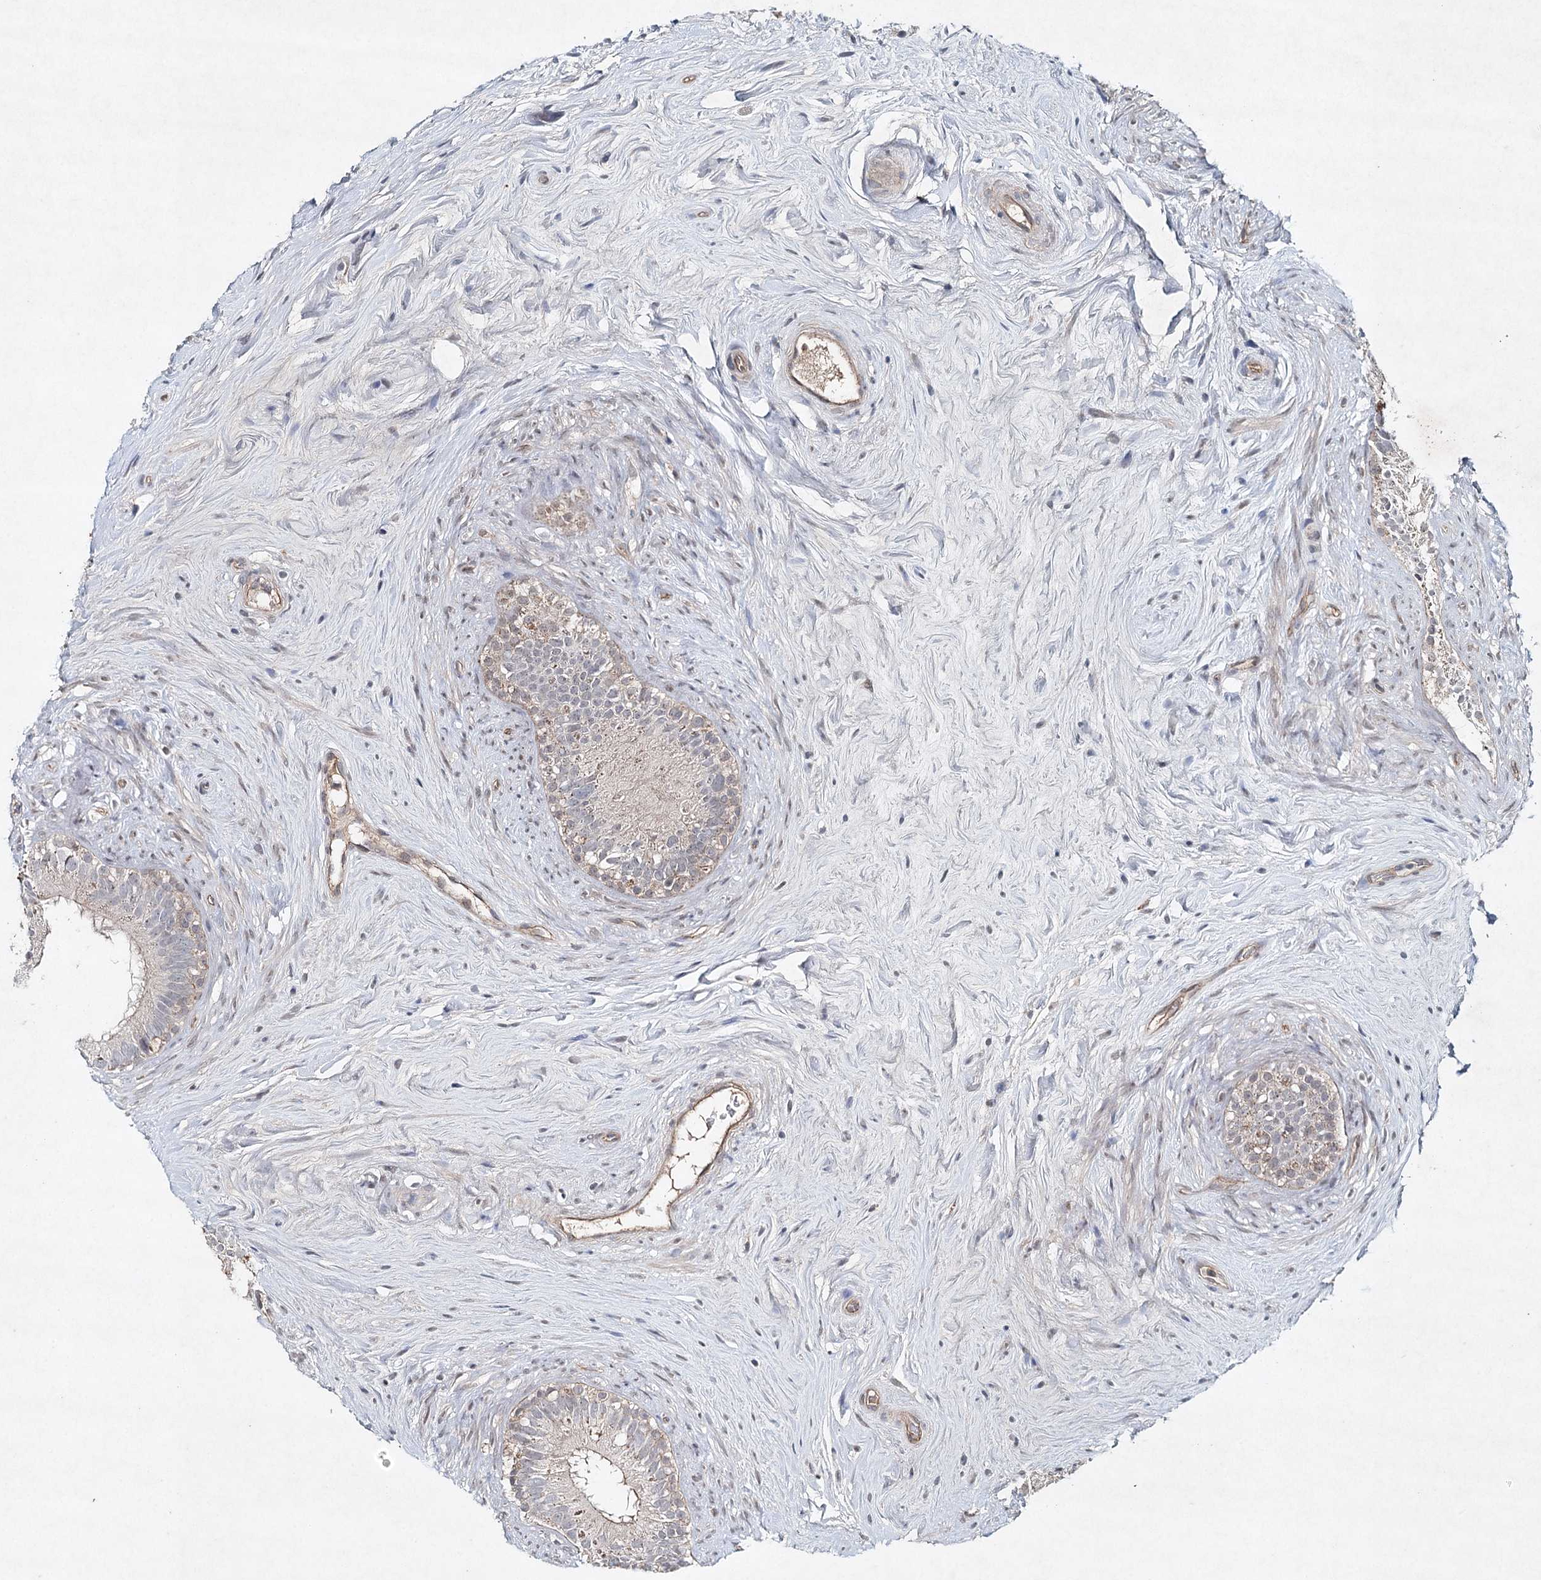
{"staining": {"intensity": "weak", "quantity": "<25%", "location": "cytoplasmic/membranous"}, "tissue": "epididymis", "cell_type": "Glandular cells", "image_type": "normal", "snomed": [{"axis": "morphology", "description": "Normal tissue, NOS"}, {"axis": "topography", "description": "Epididymis"}], "caption": "Immunohistochemistry of benign human epididymis shows no staining in glandular cells.", "gene": "SYNPO", "patient": {"sex": "male", "age": 84}}